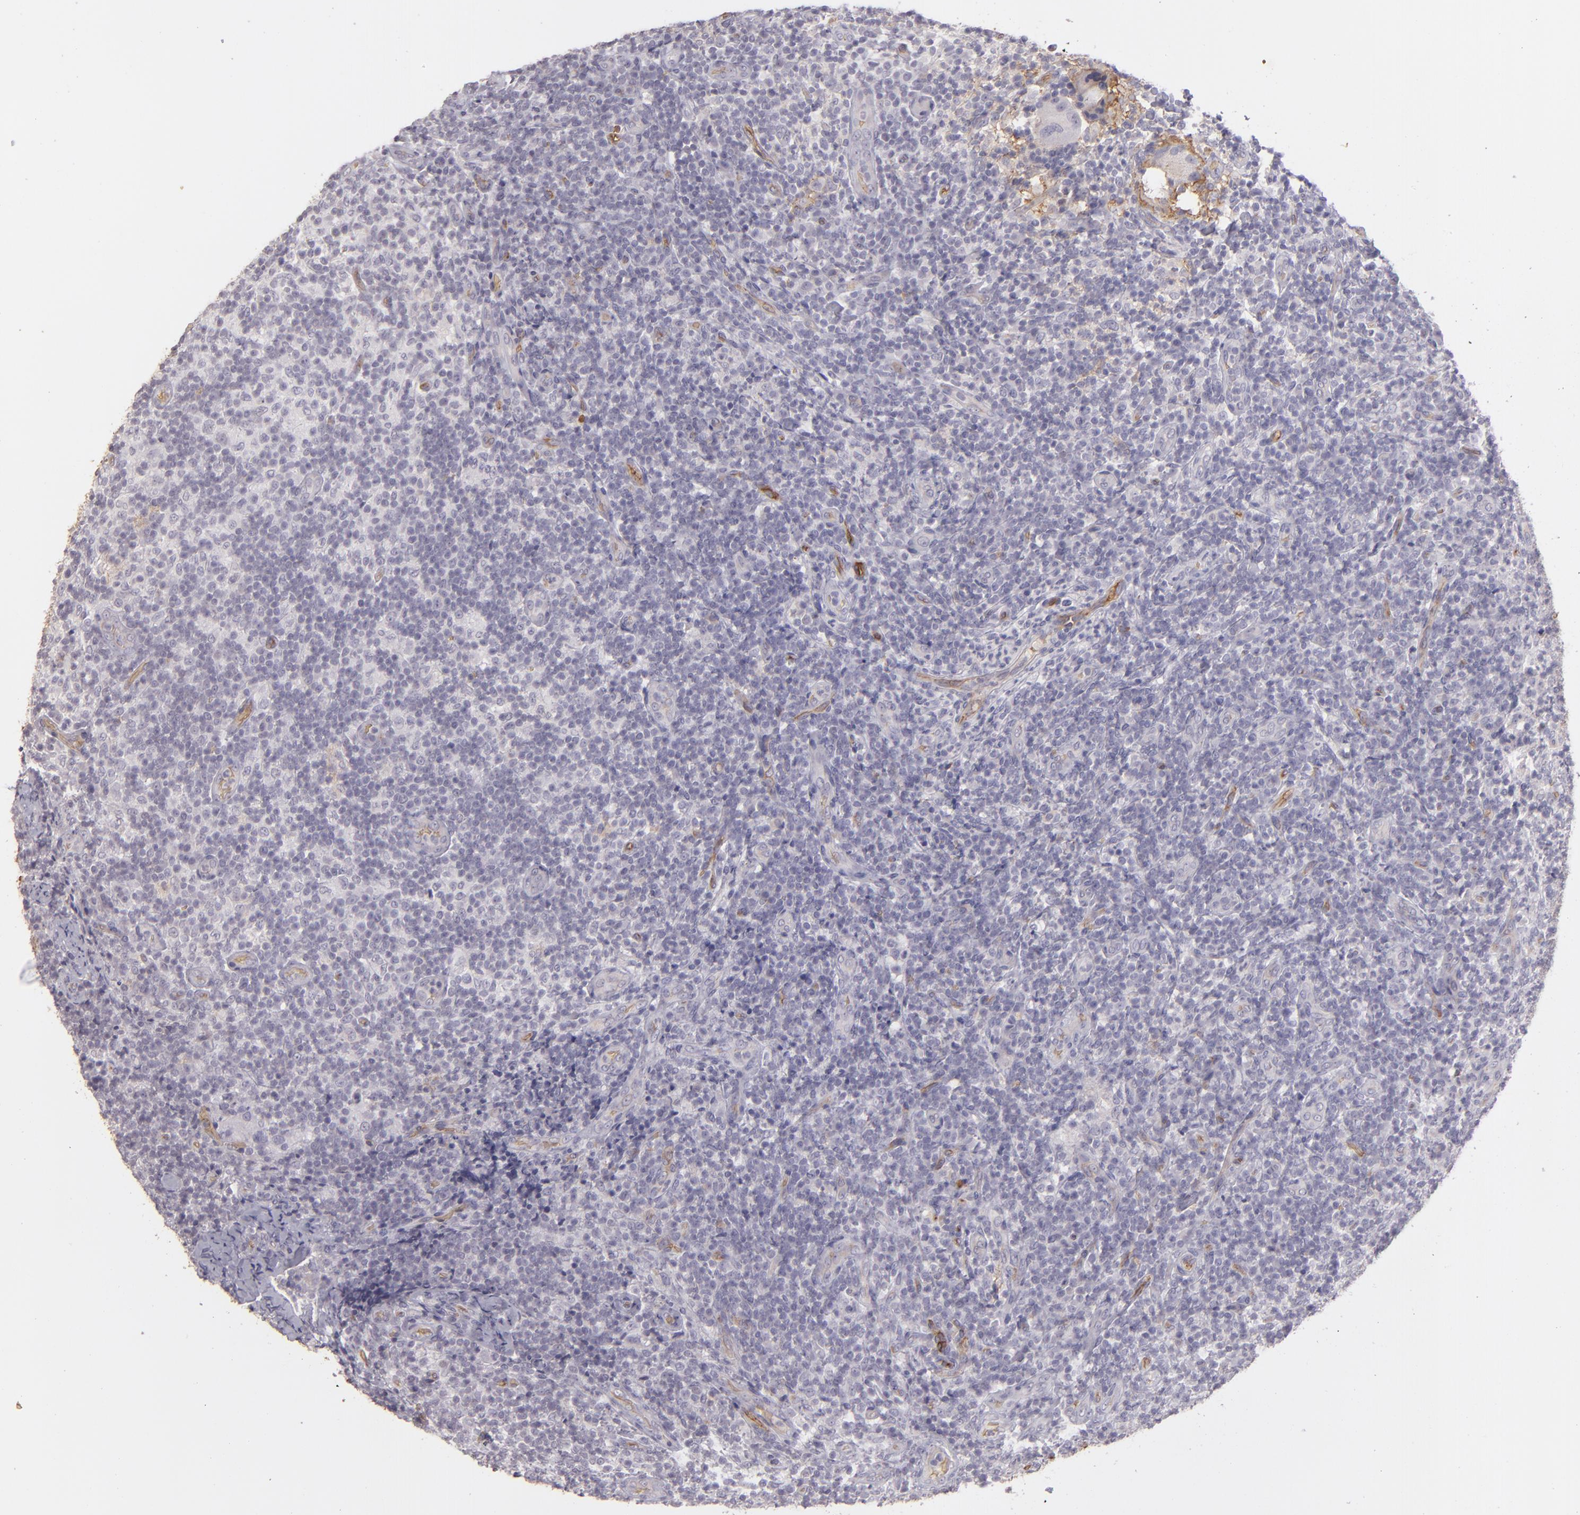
{"staining": {"intensity": "negative", "quantity": "none", "location": "none"}, "tissue": "lymph node", "cell_type": "Germinal center cells", "image_type": "normal", "snomed": [{"axis": "morphology", "description": "Normal tissue, NOS"}, {"axis": "morphology", "description": "Inflammation, NOS"}, {"axis": "topography", "description": "Lymph node"}], "caption": "The immunohistochemistry image has no significant expression in germinal center cells of lymph node.", "gene": "ACE", "patient": {"sex": "male", "age": 46}}